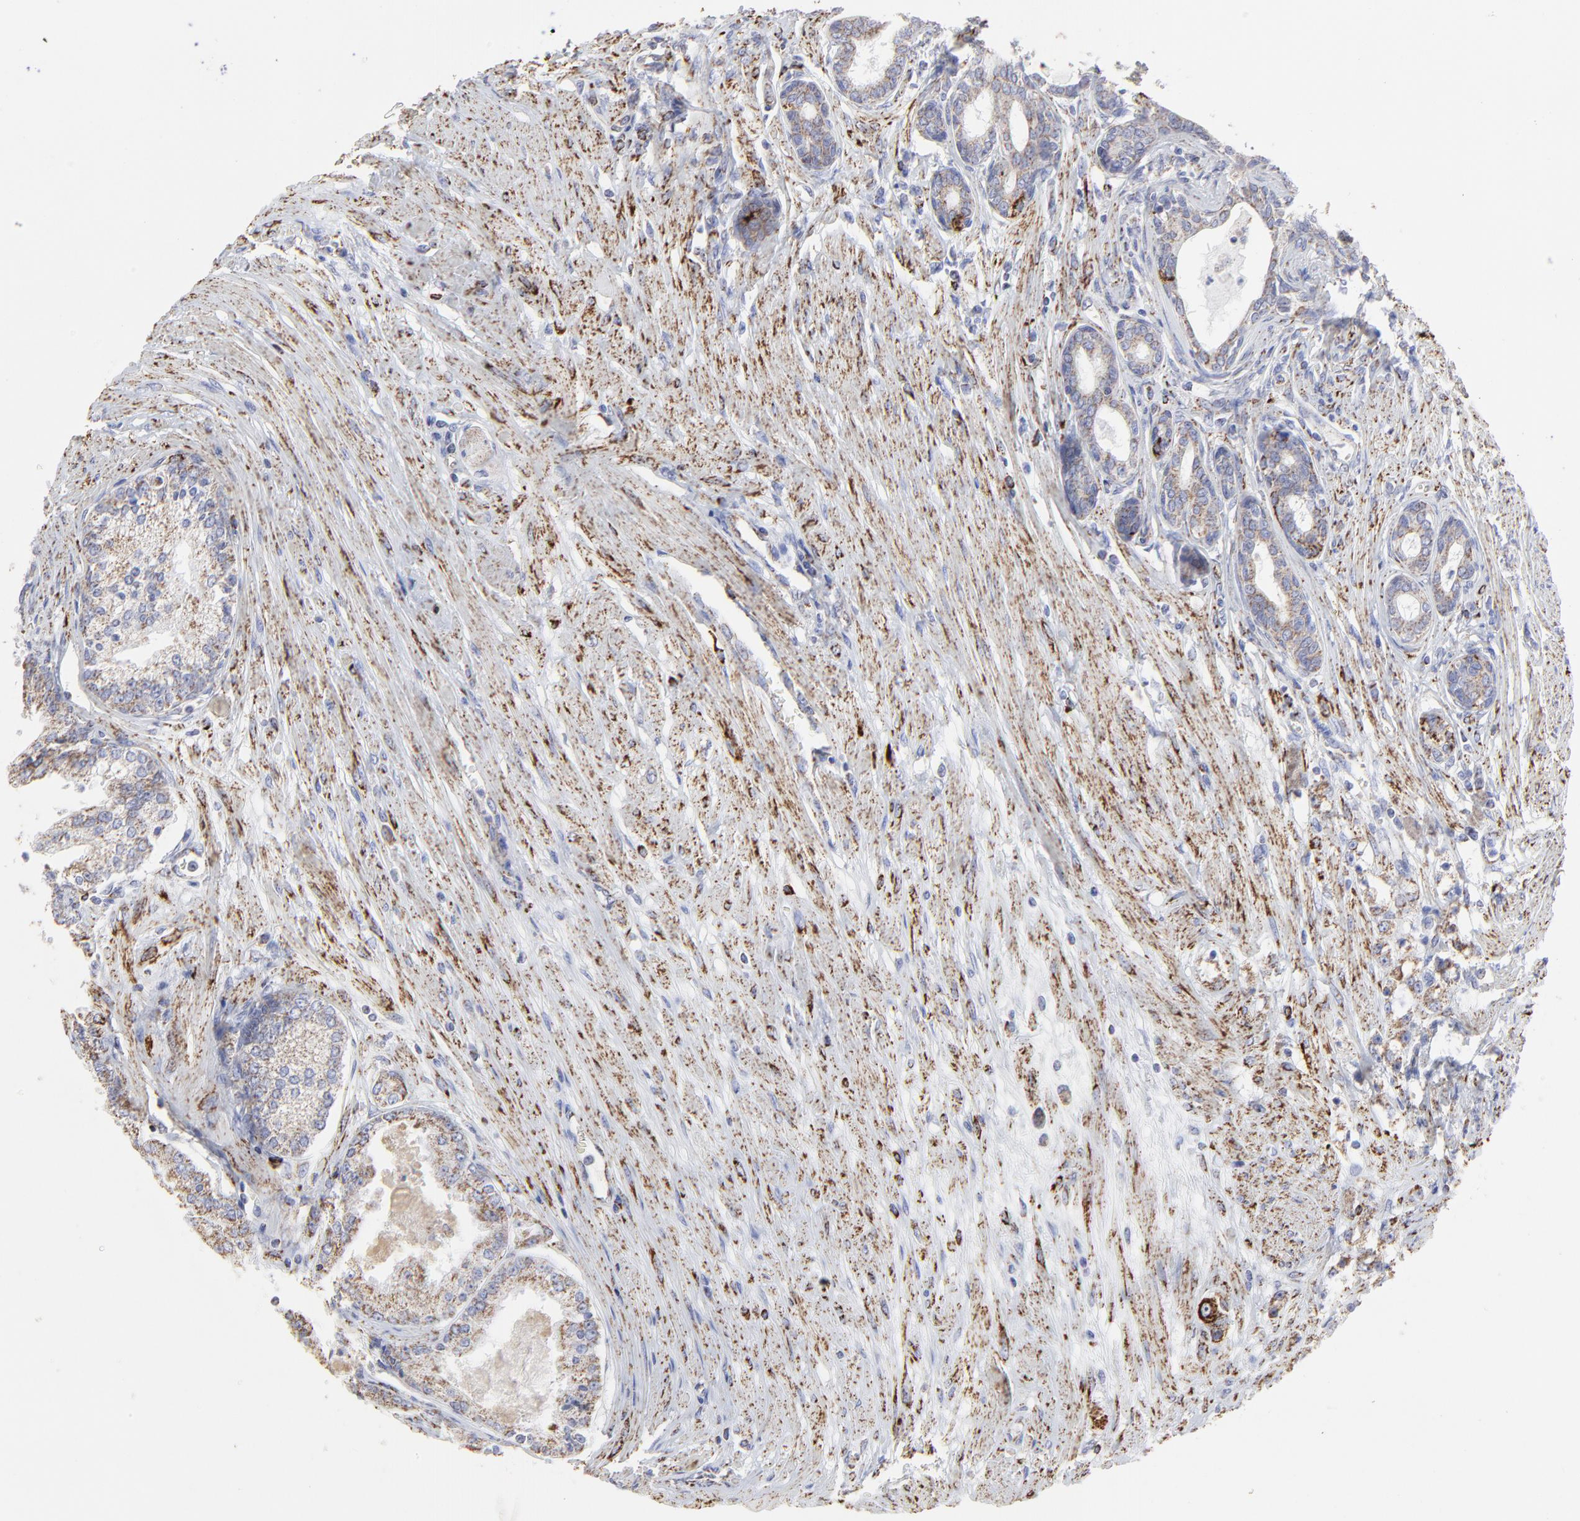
{"staining": {"intensity": "weak", "quantity": ">75%", "location": "cytoplasmic/membranous"}, "tissue": "prostate cancer", "cell_type": "Tumor cells", "image_type": "cancer", "snomed": [{"axis": "morphology", "description": "Adenocarcinoma, Medium grade"}, {"axis": "topography", "description": "Prostate"}], "caption": "A histopathology image of human medium-grade adenocarcinoma (prostate) stained for a protein displays weak cytoplasmic/membranous brown staining in tumor cells. (DAB (3,3'-diaminobenzidine) IHC, brown staining for protein, blue staining for nuclei).", "gene": "PINK1", "patient": {"sex": "male", "age": 72}}